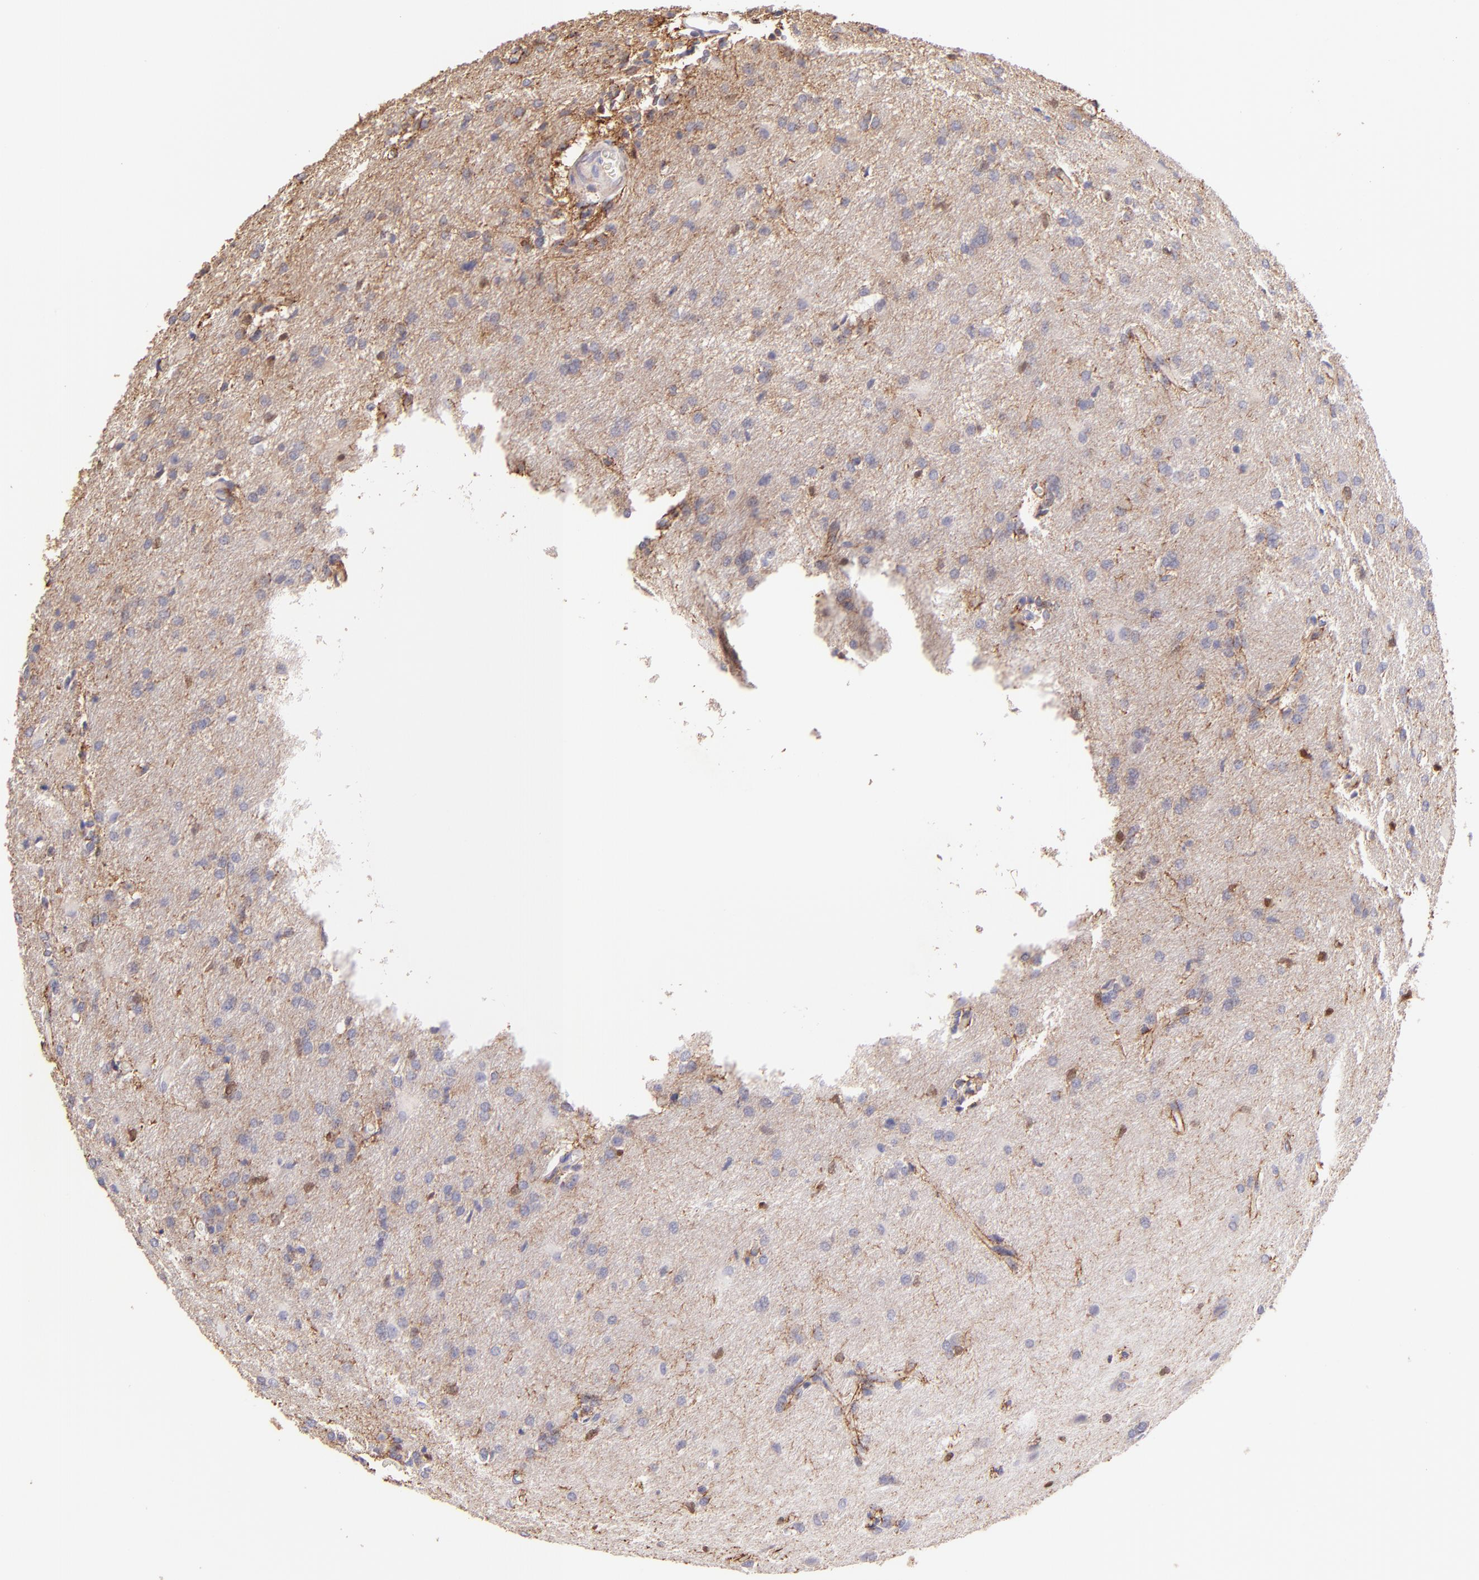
{"staining": {"intensity": "weak", "quantity": "<25%", "location": "cytoplasmic/membranous"}, "tissue": "glioma", "cell_type": "Tumor cells", "image_type": "cancer", "snomed": [{"axis": "morphology", "description": "Glioma, malignant, High grade"}, {"axis": "topography", "description": "Brain"}], "caption": "The histopathology image shows no staining of tumor cells in malignant glioma (high-grade).", "gene": "BTK", "patient": {"sex": "male", "age": 68}}